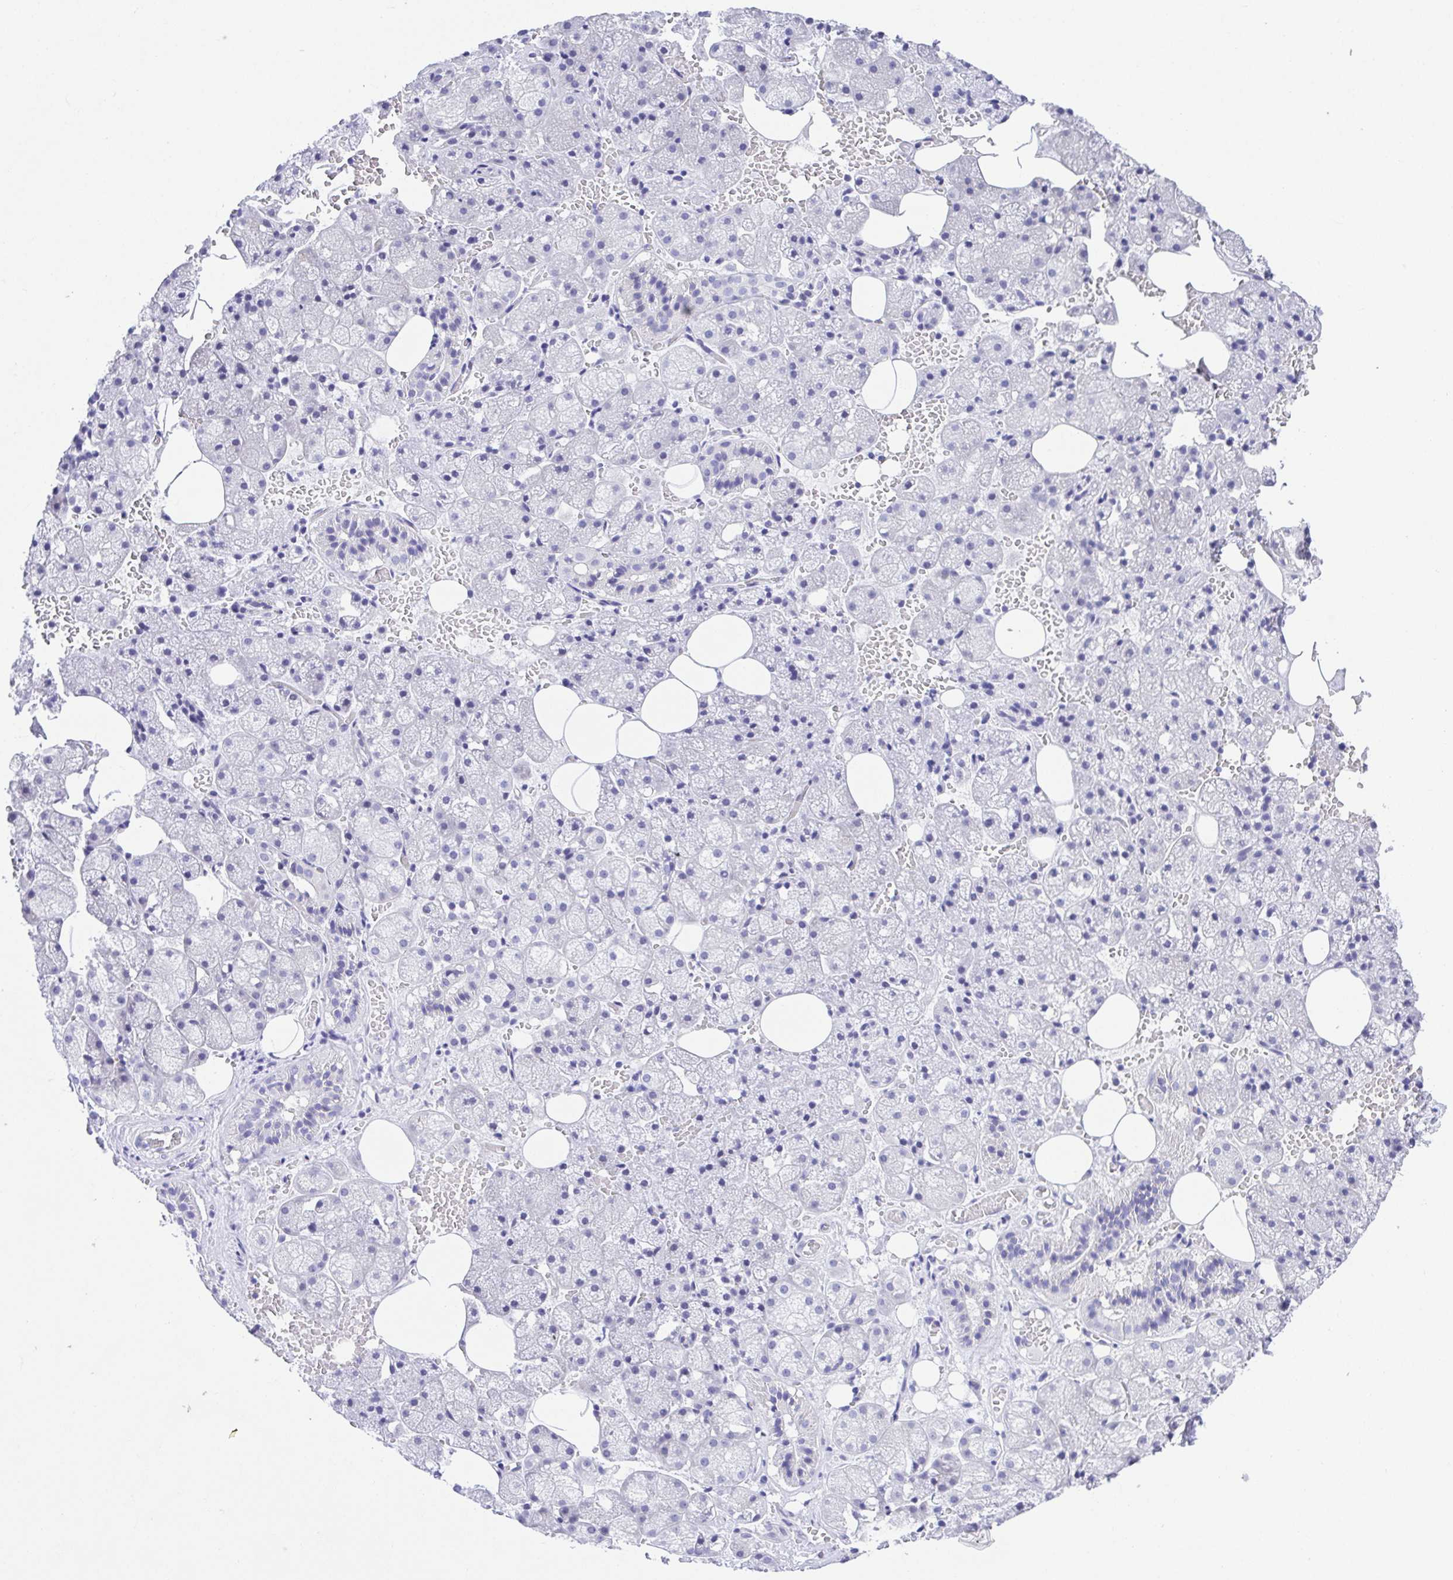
{"staining": {"intensity": "negative", "quantity": "none", "location": "none"}, "tissue": "salivary gland", "cell_type": "Glandular cells", "image_type": "normal", "snomed": [{"axis": "morphology", "description": "Normal tissue, NOS"}, {"axis": "topography", "description": "Salivary gland"}, {"axis": "topography", "description": "Peripheral nerve tissue"}], "caption": "High power microscopy image of an immunohistochemistry (IHC) image of benign salivary gland, revealing no significant positivity in glandular cells. (DAB IHC, high magnification).", "gene": "LUZP4", "patient": {"sex": "male", "age": 38}}